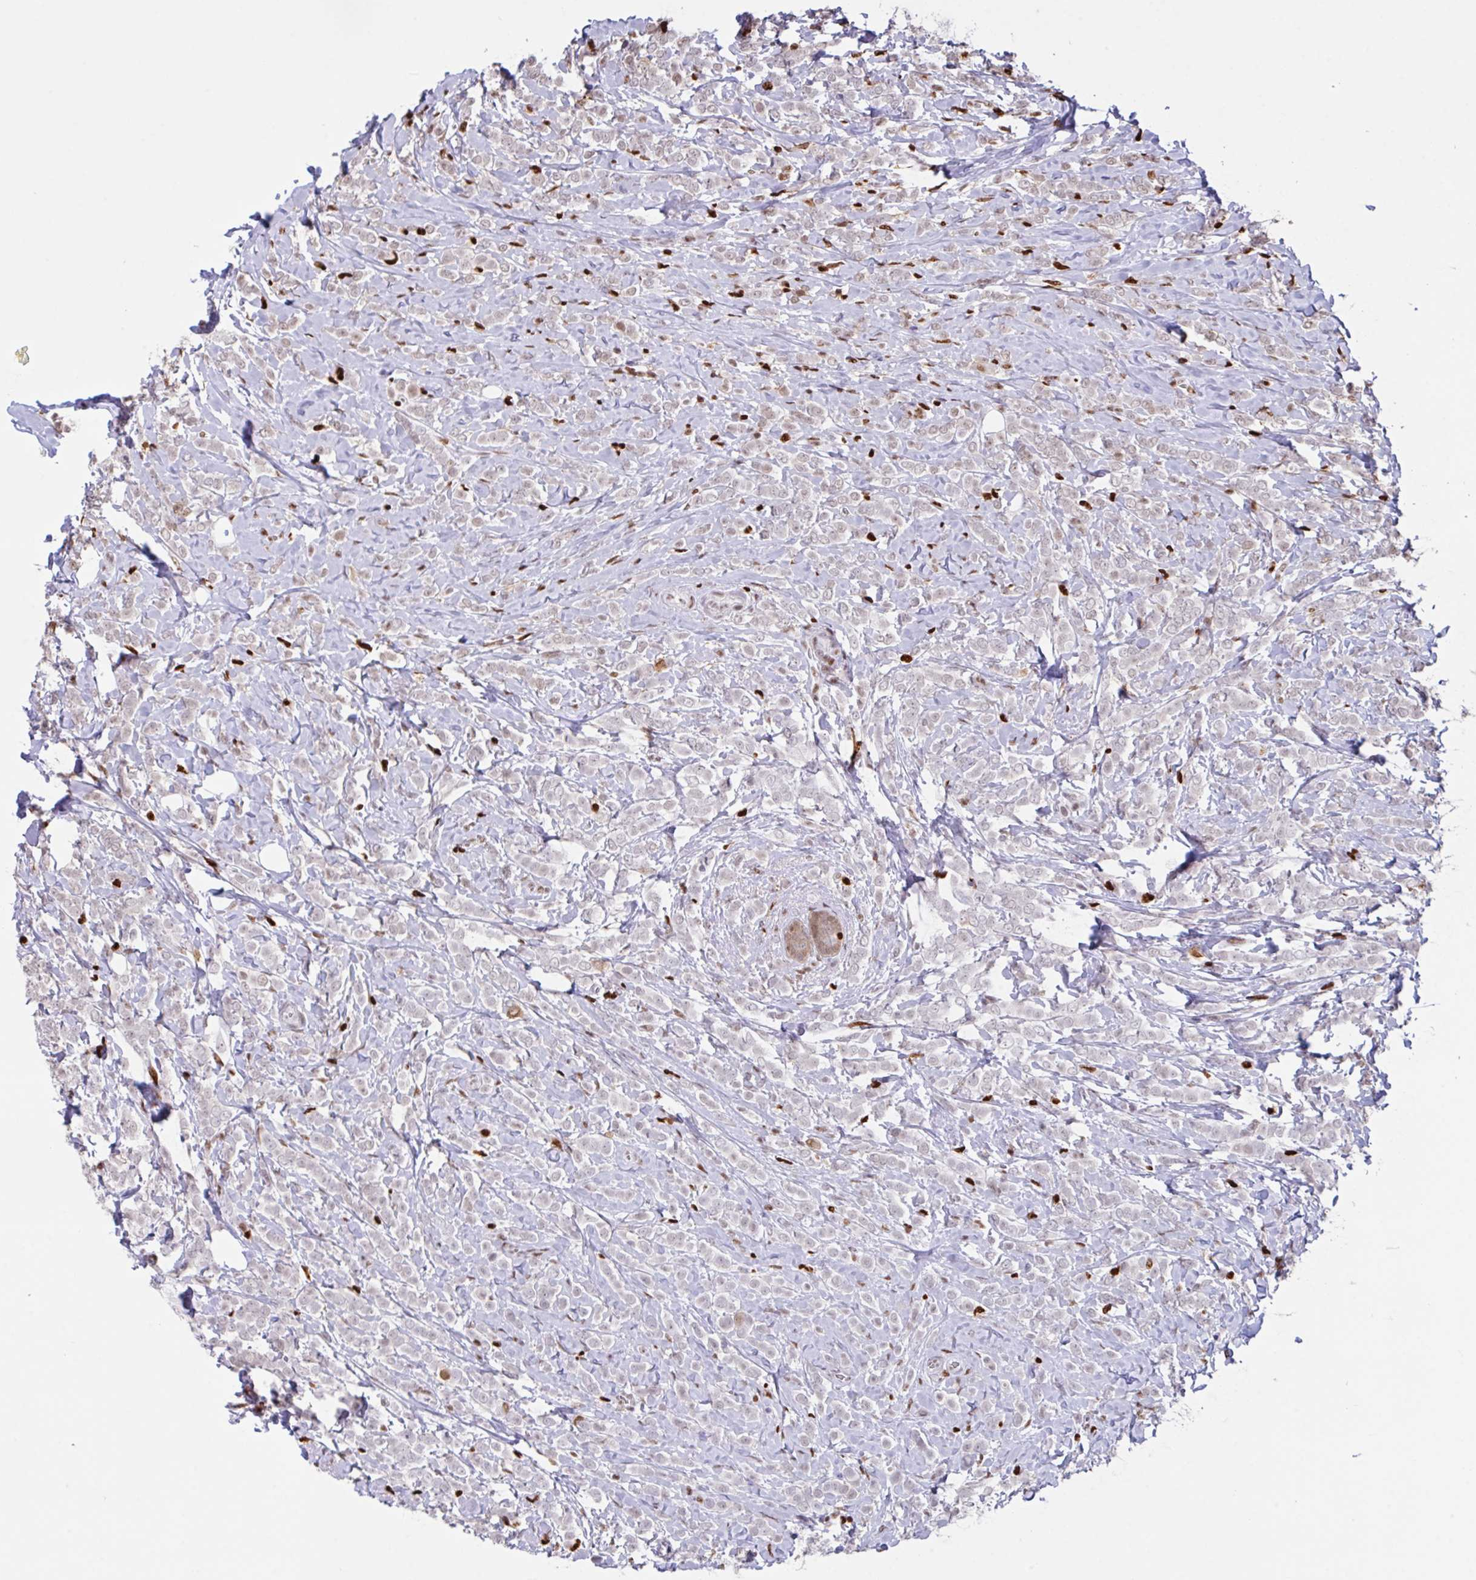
{"staining": {"intensity": "negative", "quantity": "none", "location": "none"}, "tissue": "breast cancer", "cell_type": "Tumor cells", "image_type": "cancer", "snomed": [{"axis": "morphology", "description": "Lobular carcinoma"}, {"axis": "topography", "description": "Breast"}], "caption": "Human breast lobular carcinoma stained for a protein using immunohistochemistry (IHC) displays no expression in tumor cells.", "gene": "BTBD10", "patient": {"sex": "female", "age": 49}}